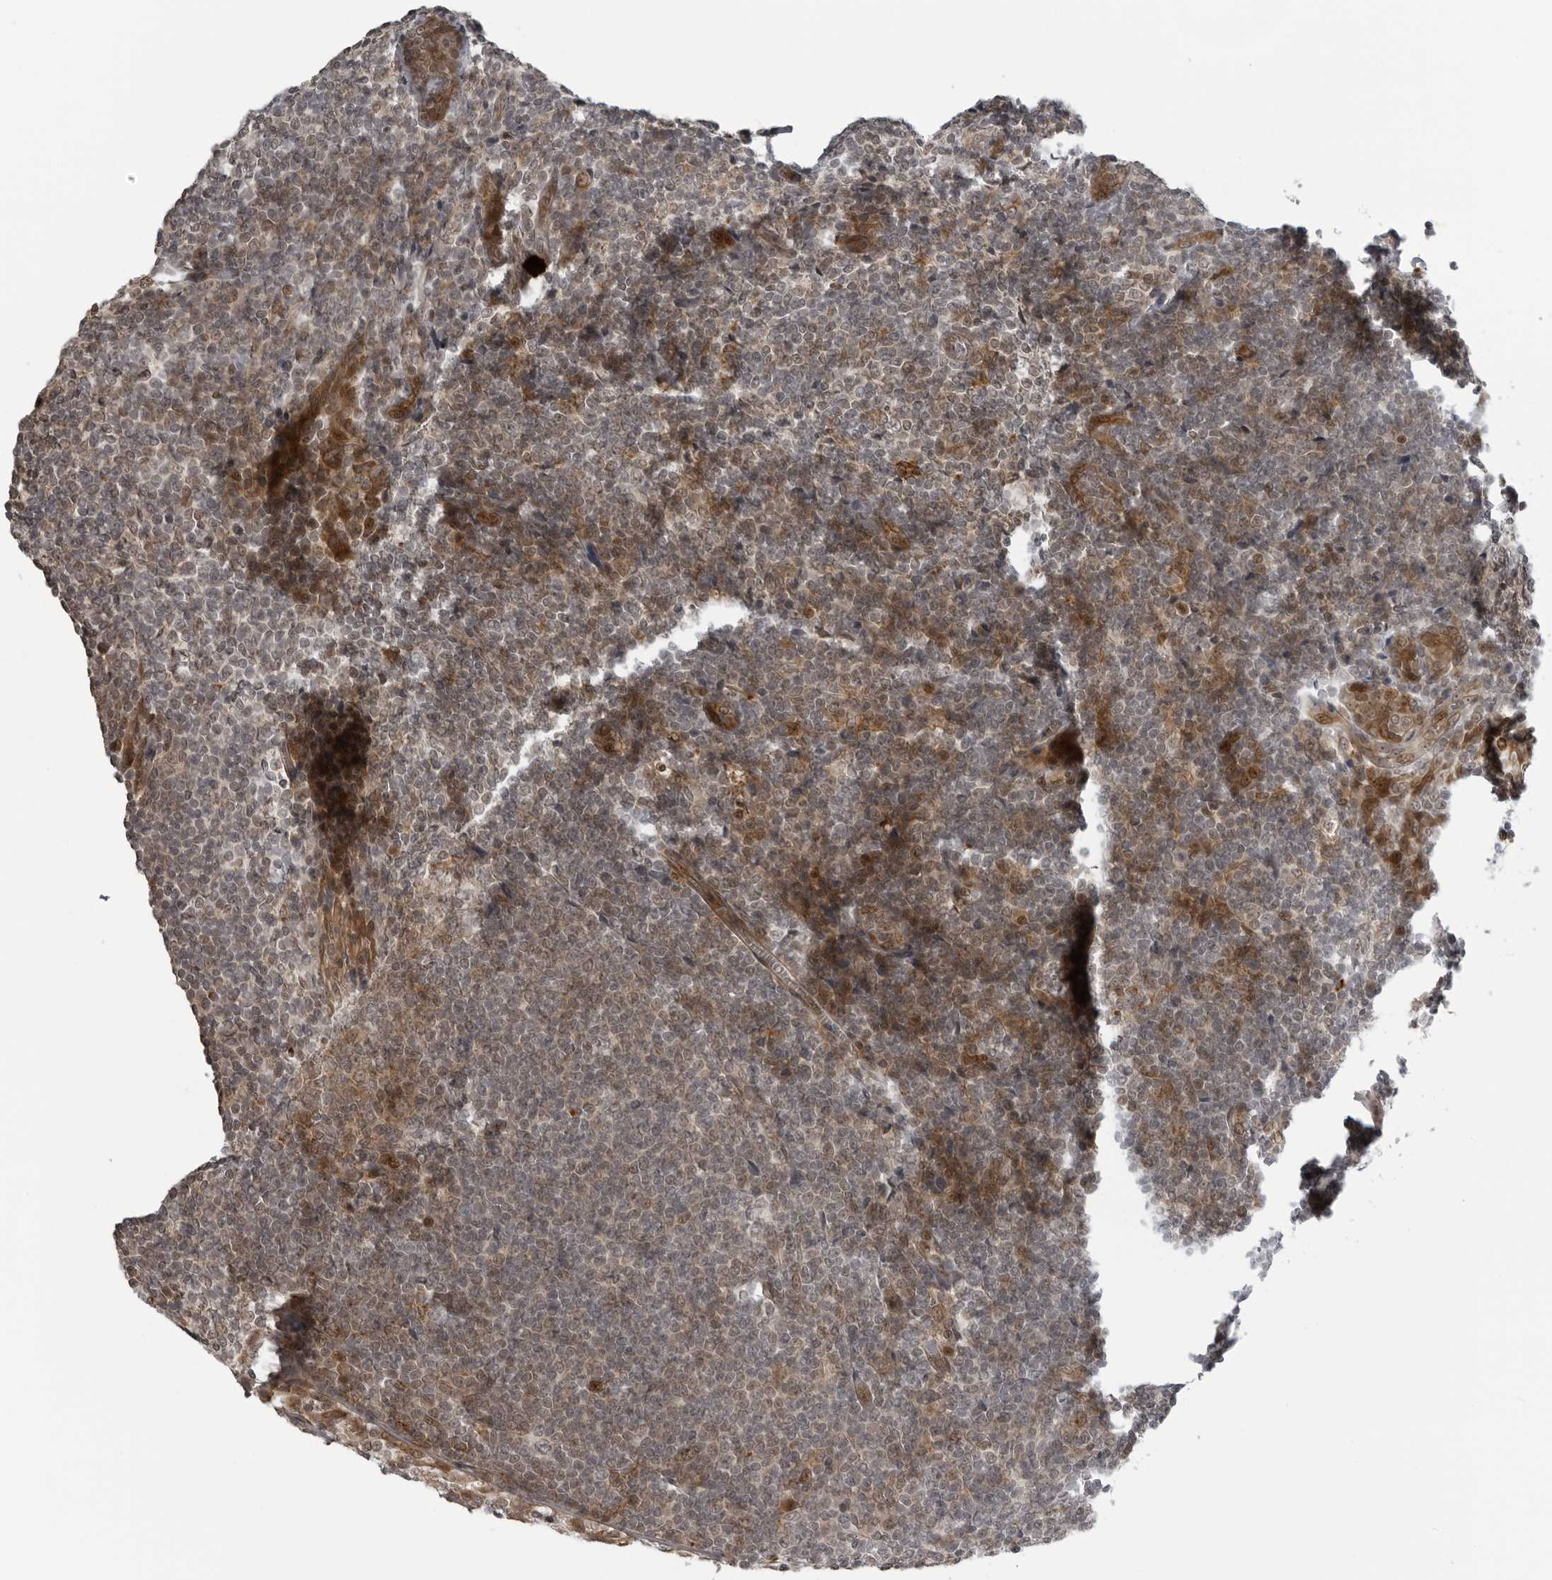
{"staining": {"intensity": "moderate", "quantity": "<25%", "location": "cytoplasmic/membranous"}, "tissue": "tonsil", "cell_type": "Germinal center cells", "image_type": "normal", "snomed": [{"axis": "morphology", "description": "Normal tissue, NOS"}, {"axis": "topography", "description": "Tonsil"}], "caption": "This is an image of immunohistochemistry (IHC) staining of benign tonsil, which shows moderate positivity in the cytoplasmic/membranous of germinal center cells.", "gene": "THOP1", "patient": {"sex": "male", "age": 37}}